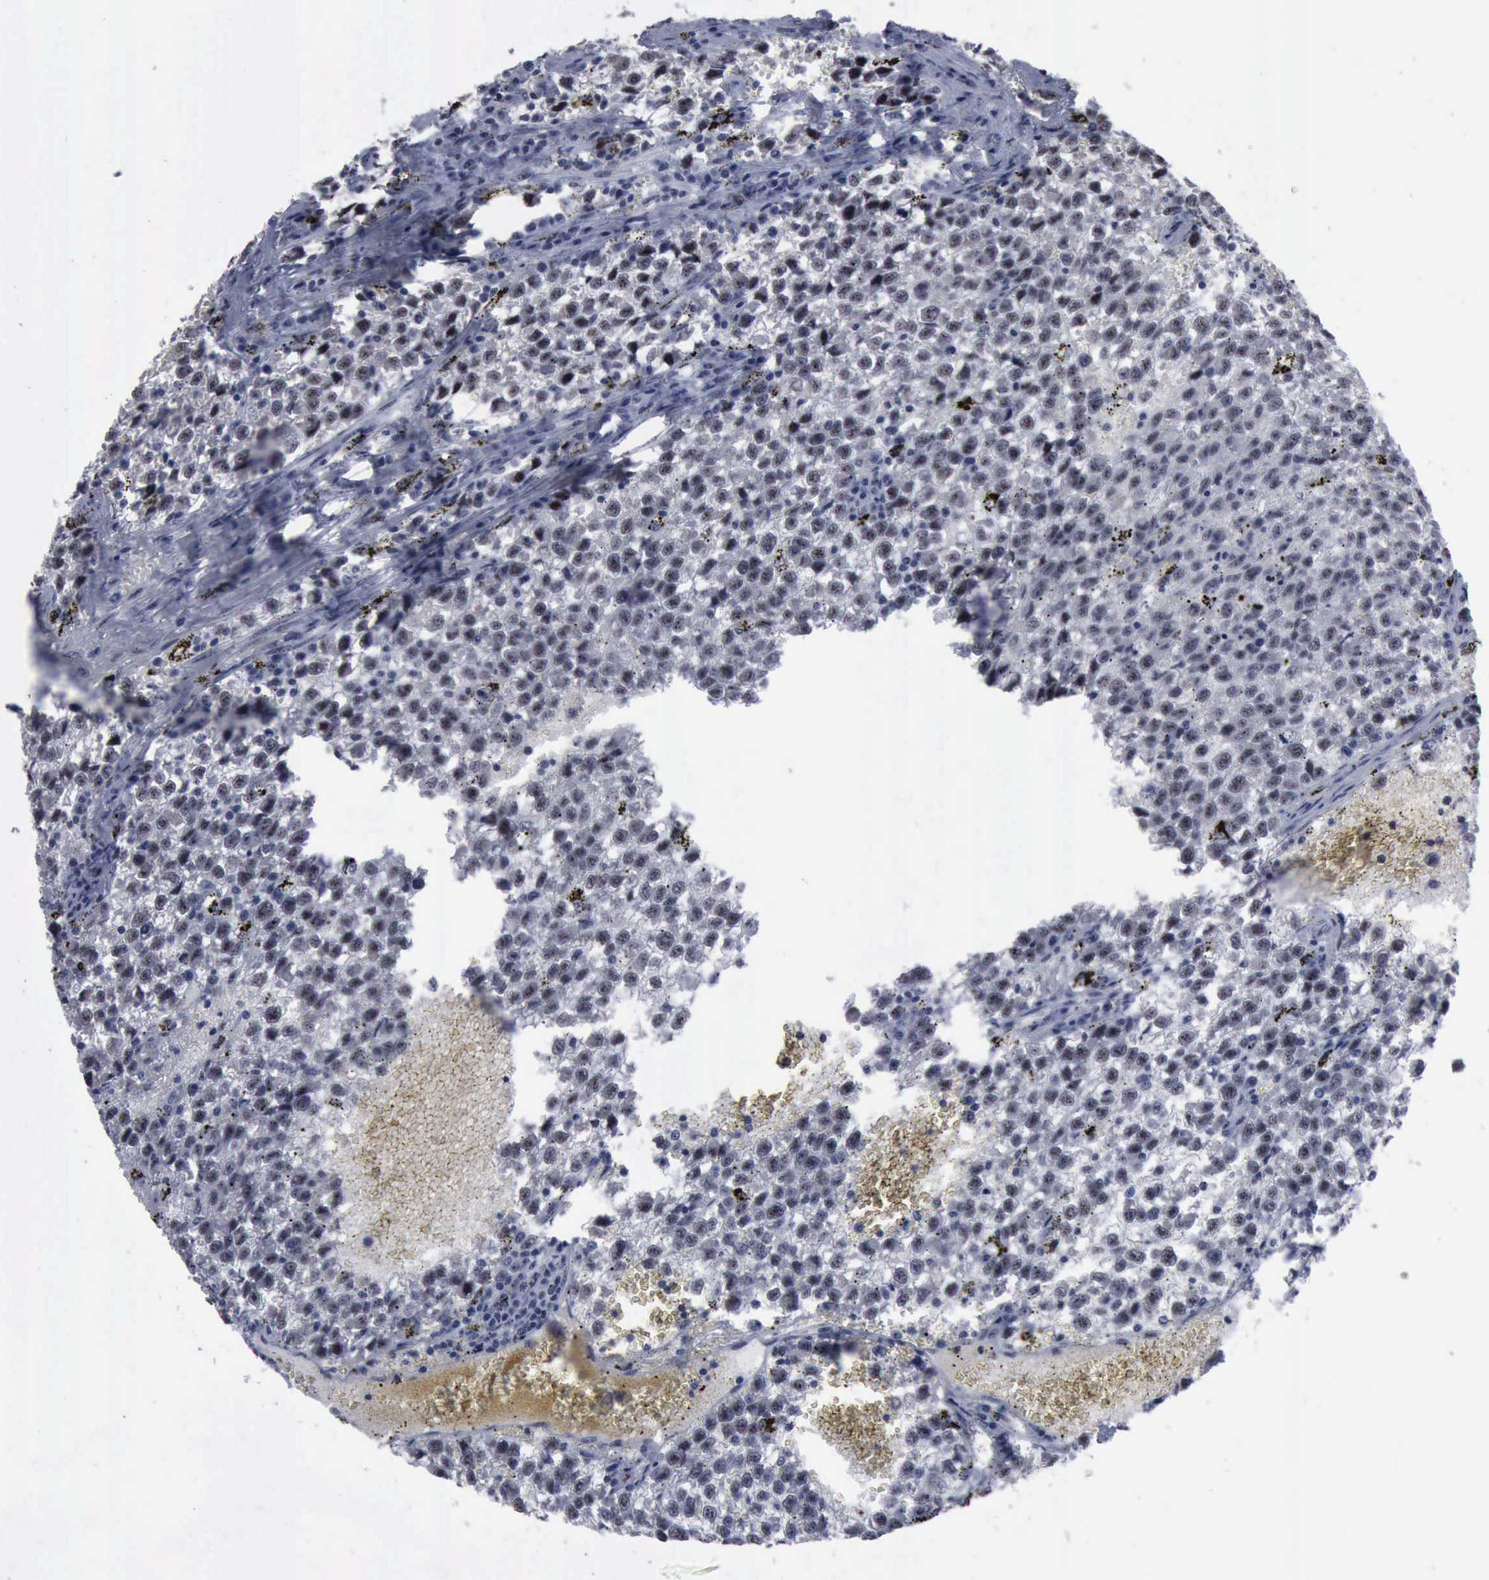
{"staining": {"intensity": "moderate", "quantity": "25%-75%", "location": "nuclear"}, "tissue": "testis cancer", "cell_type": "Tumor cells", "image_type": "cancer", "snomed": [{"axis": "morphology", "description": "Seminoma, NOS"}, {"axis": "topography", "description": "Testis"}], "caption": "Protein staining shows moderate nuclear positivity in approximately 25%-75% of tumor cells in testis seminoma.", "gene": "BRD1", "patient": {"sex": "male", "age": 35}}